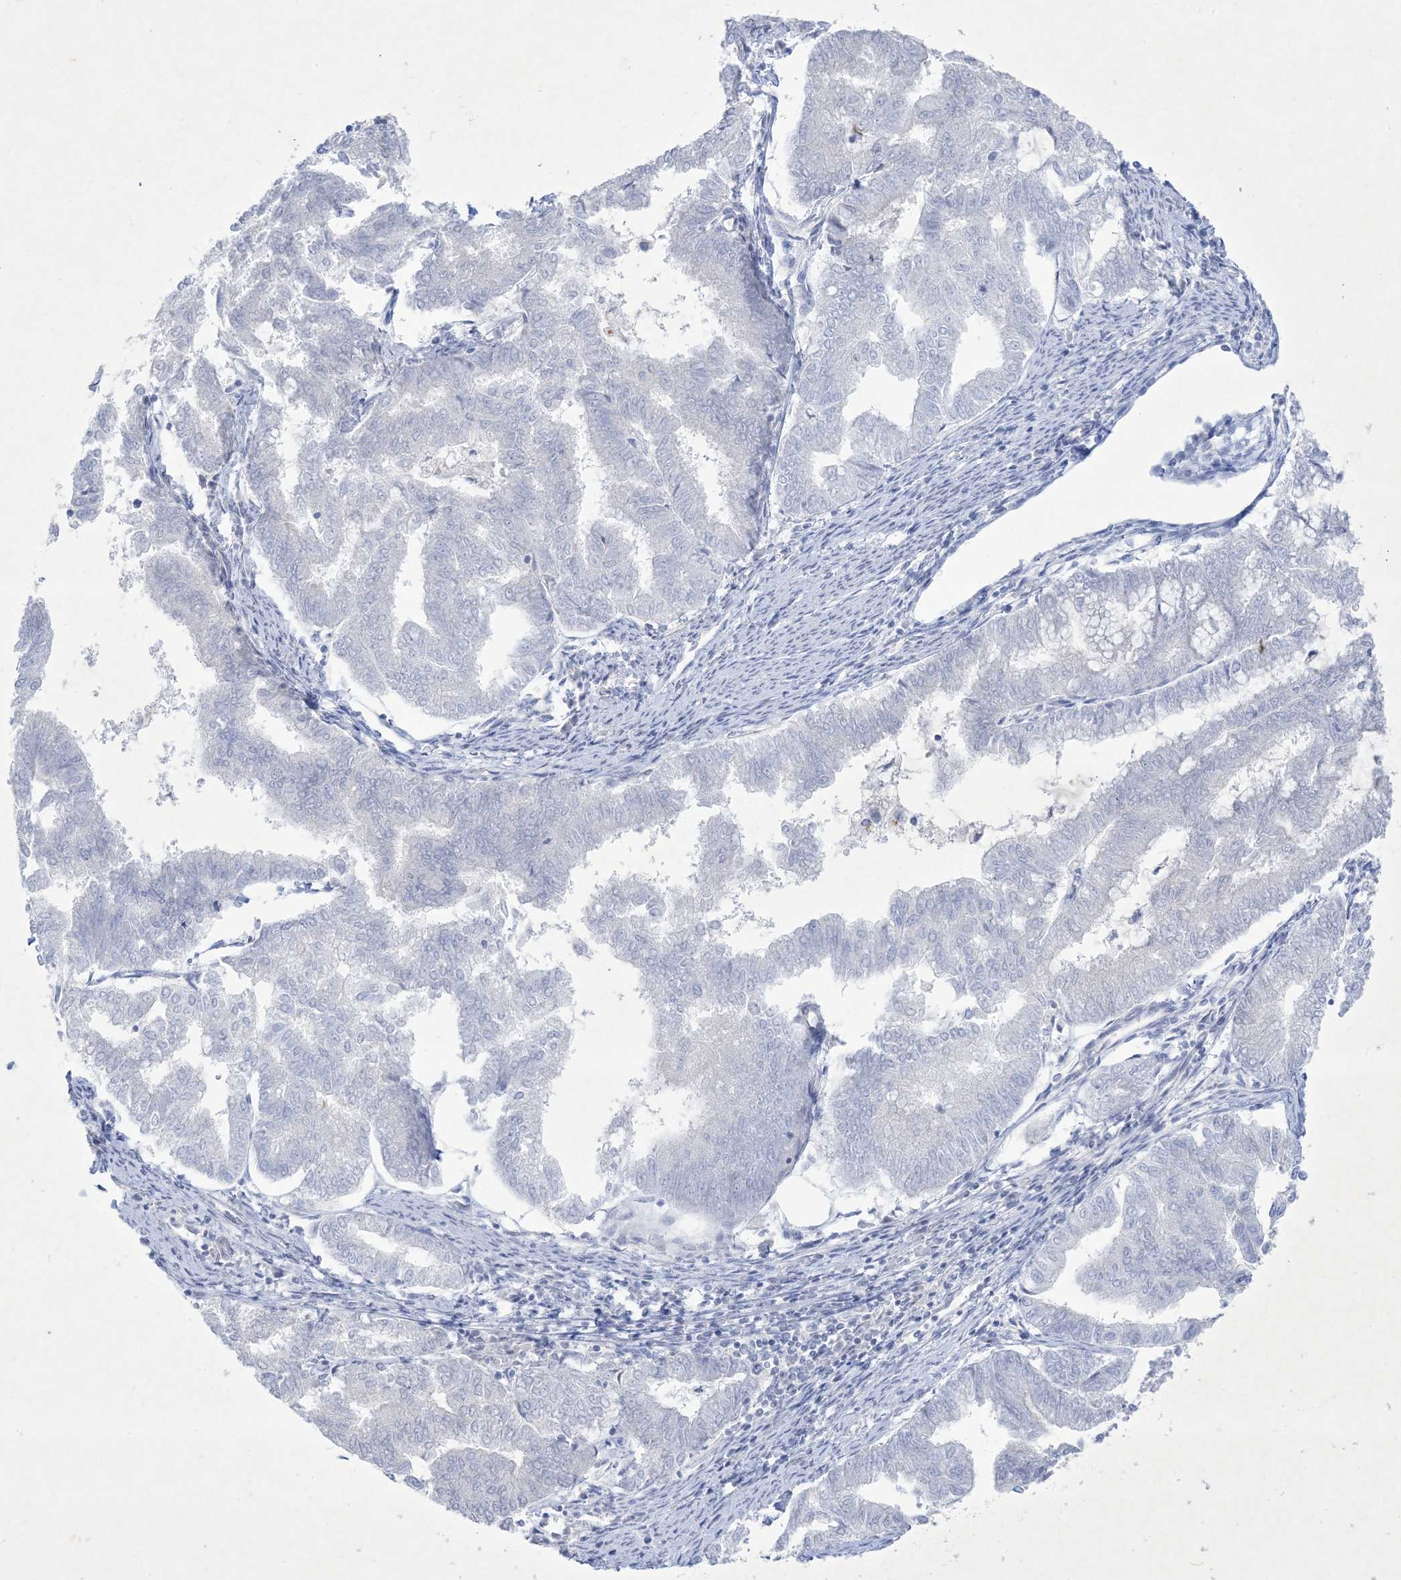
{"staining": {"intensity": "negative", "quantity": "none", "location": "none"}, "tissue": "endometrial cancer", "cell_type": "Tumor cells", "image_type": "cancer", "snomed": [{"axis": "morphology", "description": "Adenocarcinoma, NOS"}, {"axis": "topography", "description": "Endometrium"}], "caption": "Adenocarcinoma (endometrial) was stained to show a protein in brown. There is no significant expression in tumor cells. The staining was performed using DAB (3,3'-diaminobenzidine) to visualize the protein expression in brown, while the nuclei were stained in blue with hematoxylin (Magnification: 20x).", "gene": "B3GNT7", "patient": {"sex": "female", "age": 79}}